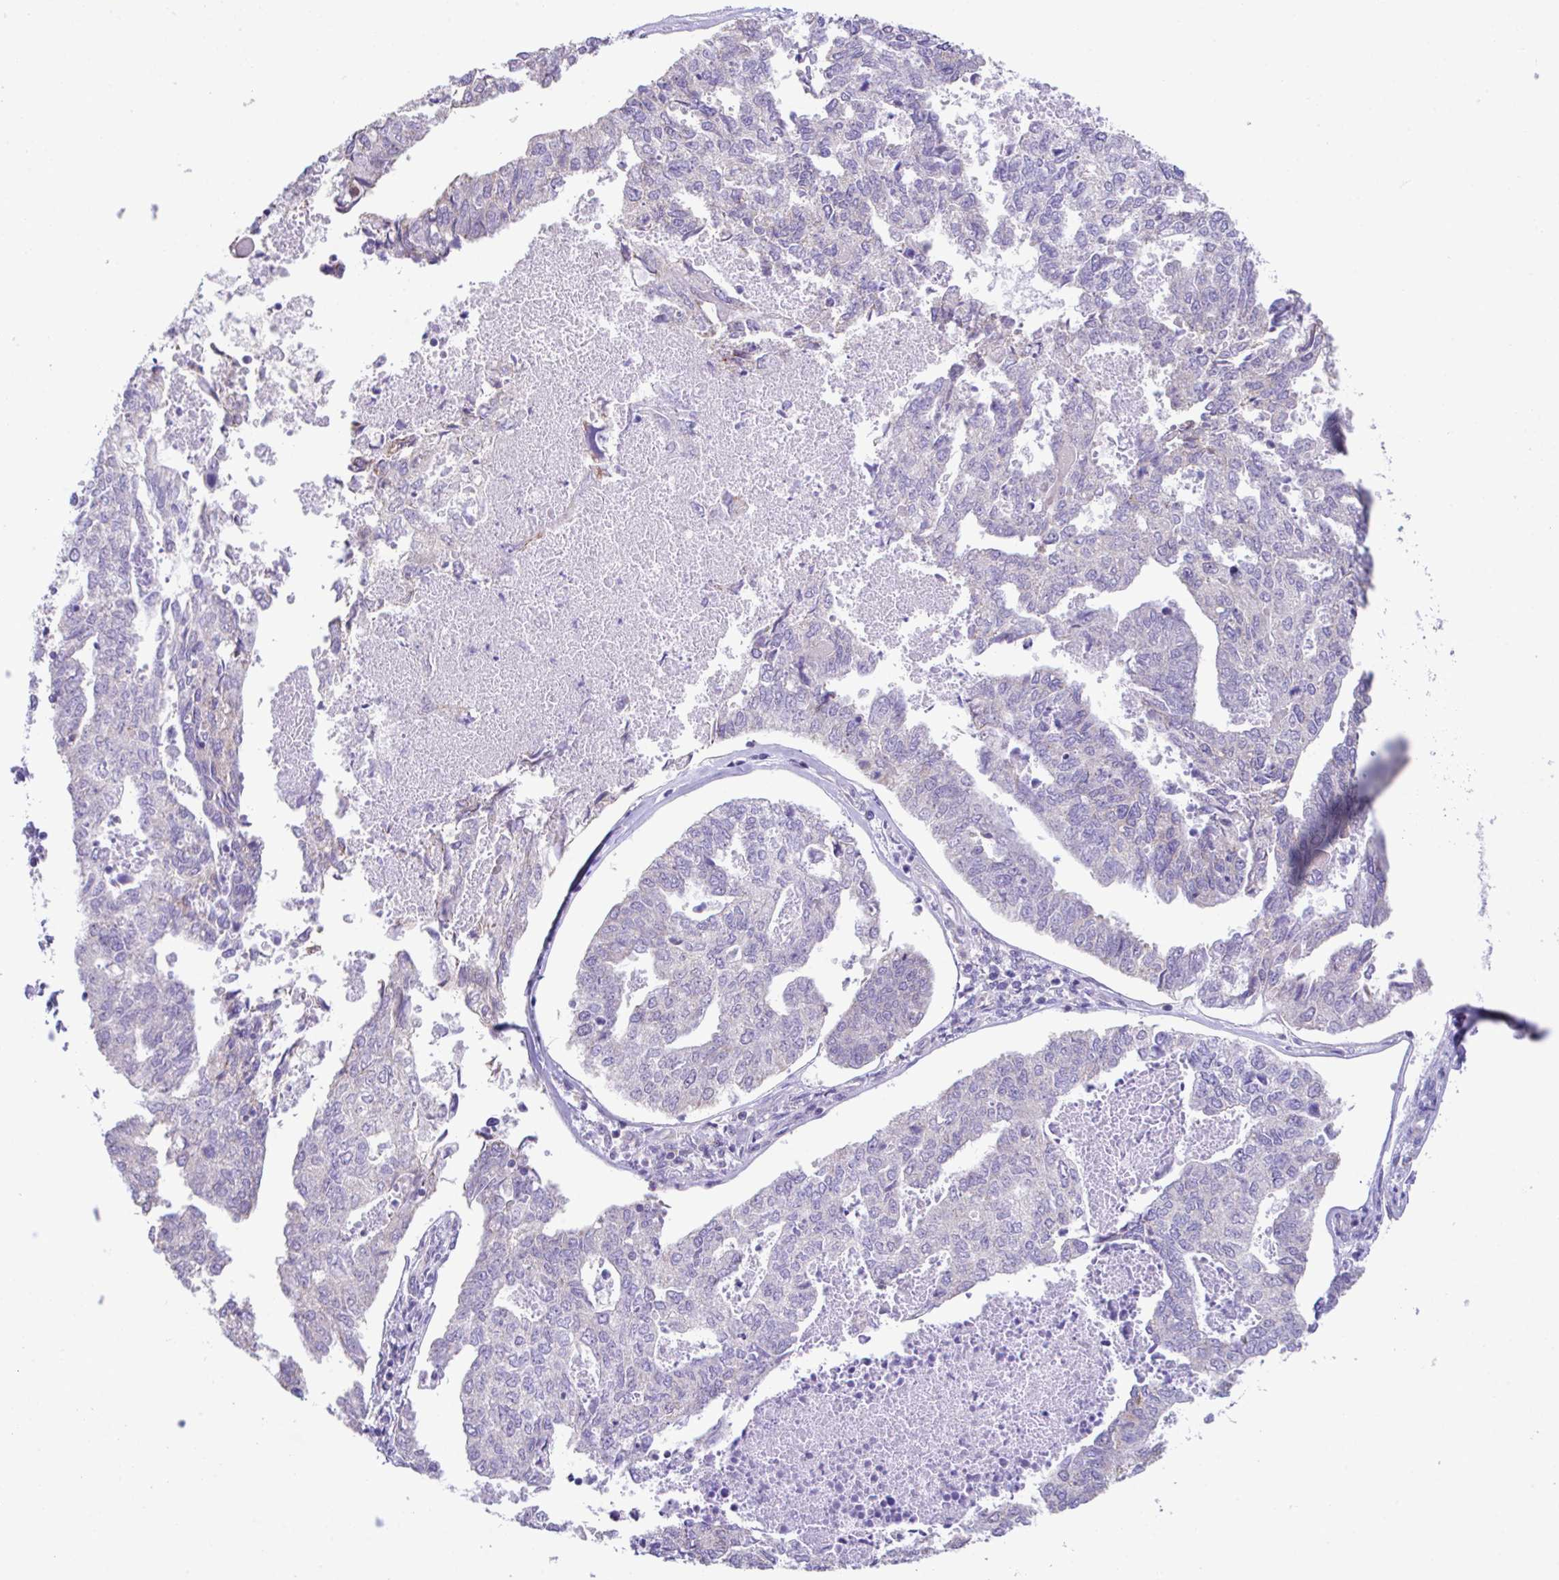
{"staining": {"intensity": "negative", "quantity": "none", "location": "none"}, "tissue": "endometrial cancer", "cell_type": "Tumor cells", "image_type": "cancer", "snomed": [{"axis": "morphology", "description": "Adenocarcinoma, NOS"}, {"axis": "topography", "description": "Endometrium"}], "caption": "Endometrial adenocarcinoma was stained to show a protein in brown. There is no significant staining in tumor cells.", "gene": "PCMTD2", "patient": {"sex": "female", "age": 73}}